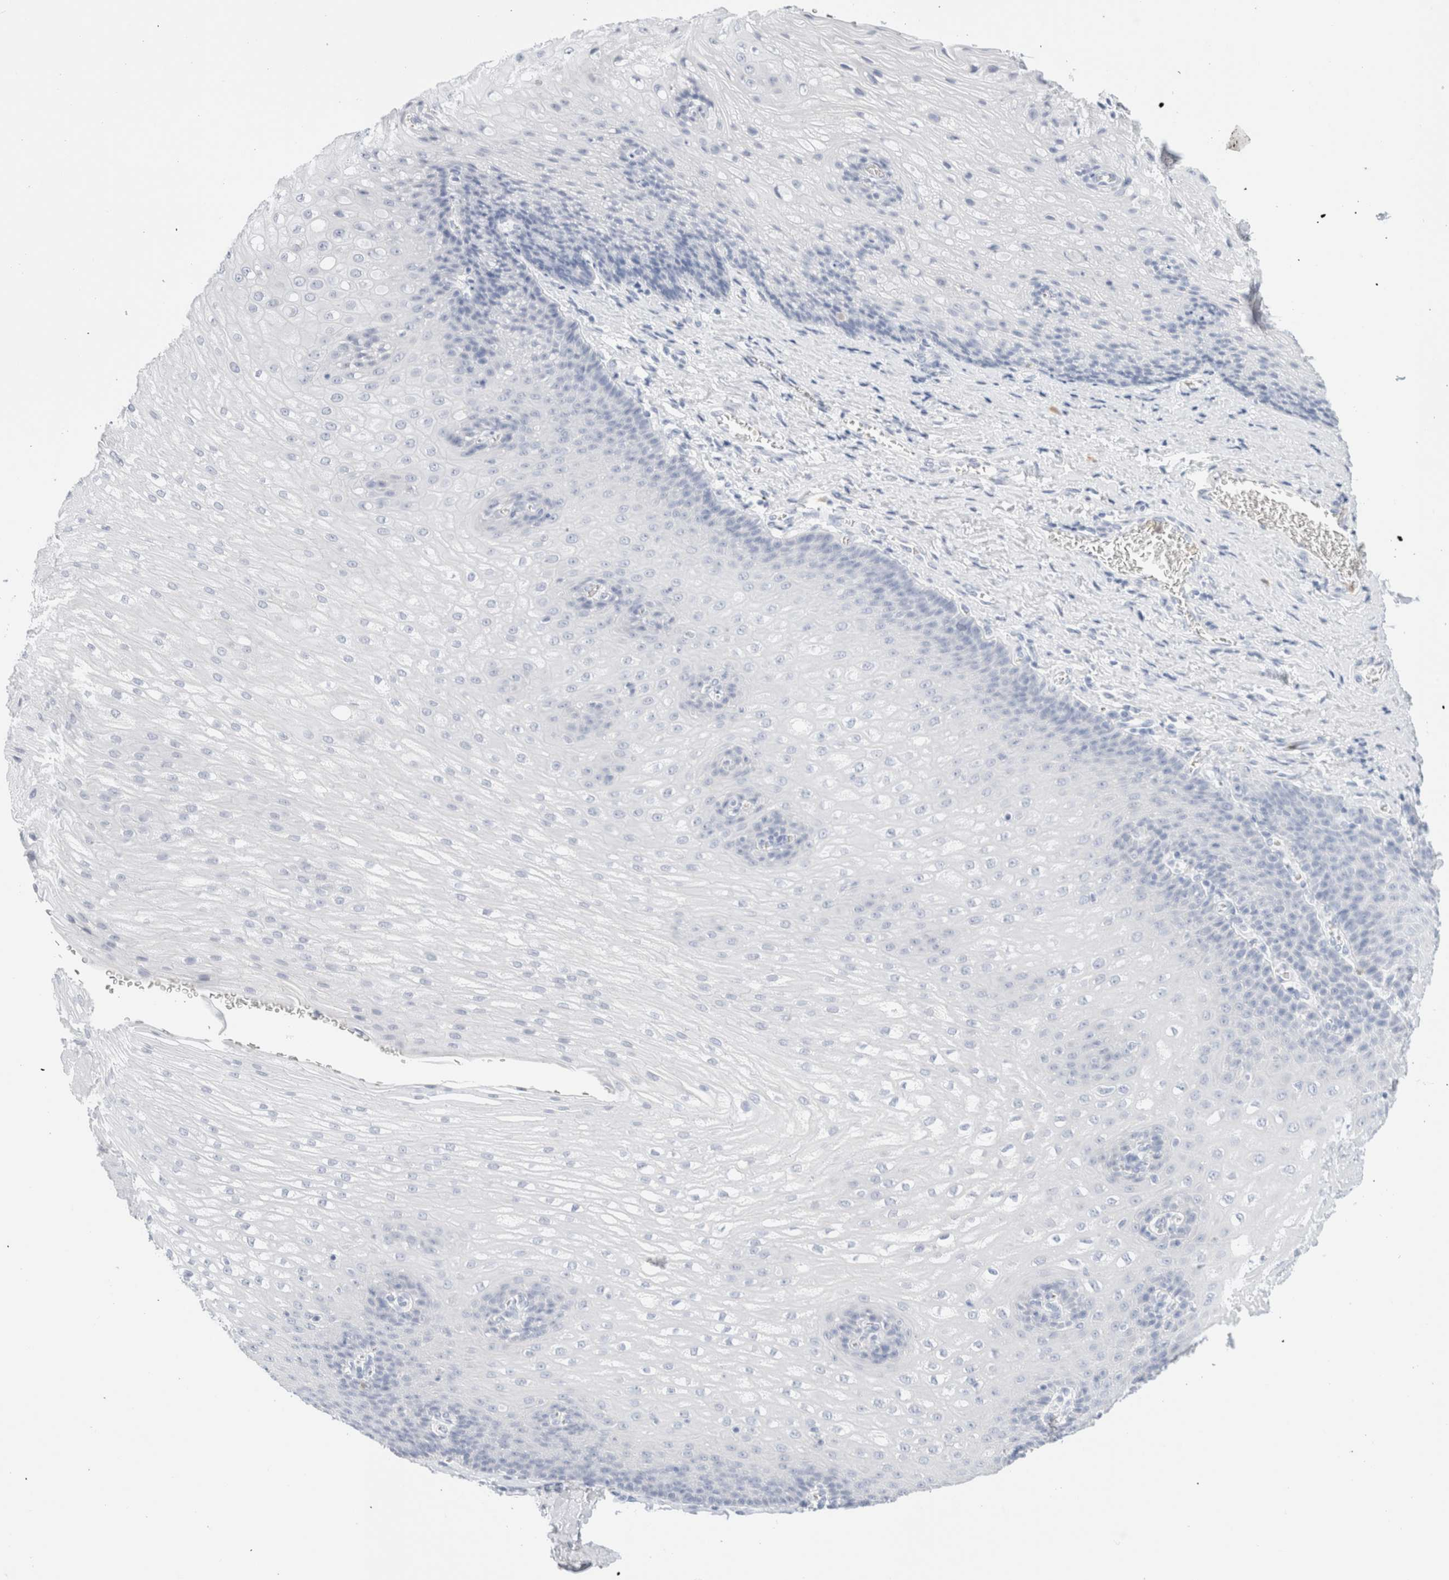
{"staining": {"intensity": "negative", "quantity": "none", "location": "none"}, "tissue": "esophagus", "cell_type": "Squamous epithelial cells", "image_type": "normal", "snomed": [{"axis": "morphology", "description": "Normal tissue, NOS"}, {"axis": "topography", "description": "Esophagus"}], "caption": "A histopathology image of esophagus stained for a protein exhibits no brown staining in squamous epithelial cells. (DAB (3,3'-diaminobenzidine) immunohistochemistry (IHC) visualized using brightfield microscopy, high magnification).", "gene": "ARG1", "patient": {"sex": "male", "age": 48}}